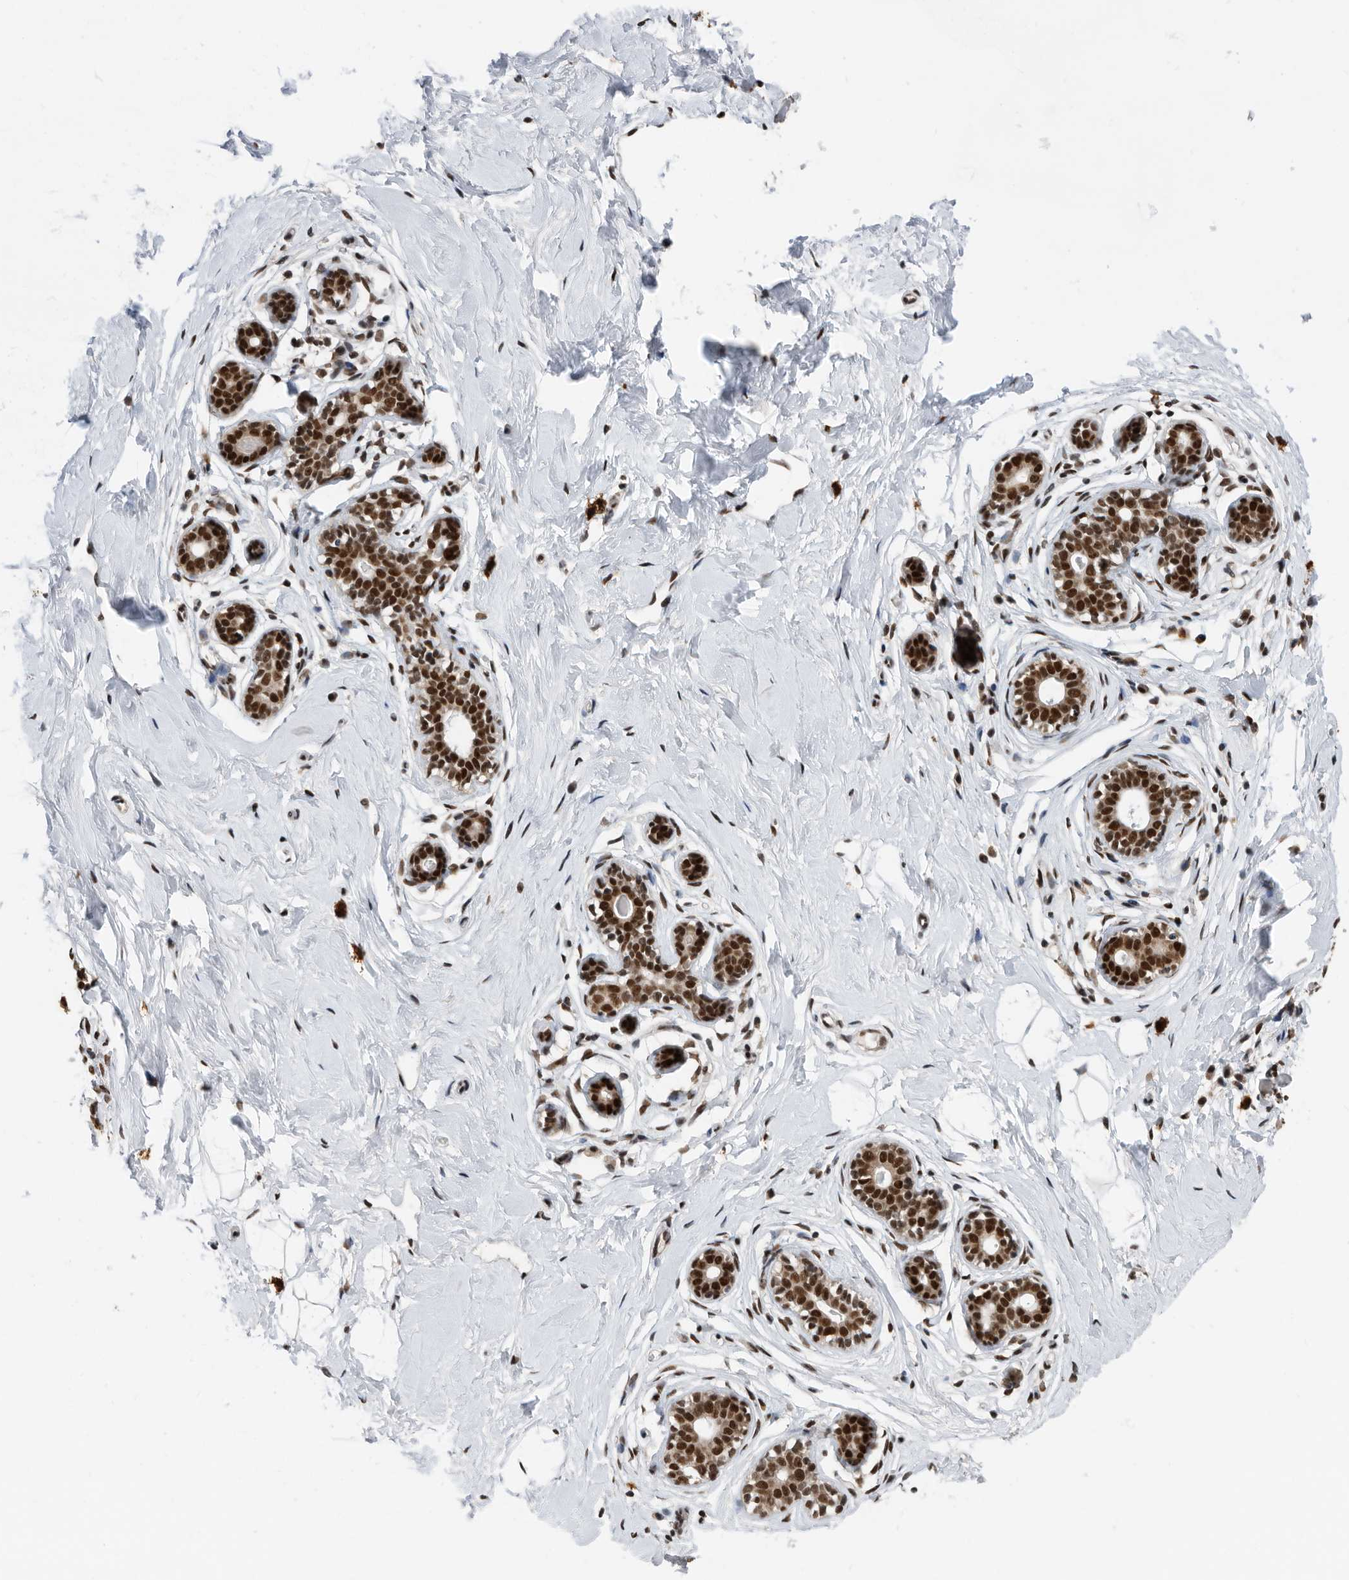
{"staining": {"intensity": "moderate", "quantity": ">75%", "location": "nuclear"}, "tissue": "breast", "cell_type": "Adipocytes", "image_type": "normal", "snomed": [{"axis": "morphology", "description": "Normal tissue, NOS"}, {"axis": "morphology", "description": "Adenoma, NOS"}, {"axis": "topography", "description": "Breast"}], "caption": "Brown immunohistochemical staining in normal human breast shows moderate nuclear positivity in about >75% of adipocytes.", "gene": "ZNF260", "patient": {"sex": "female", "age": 23}}